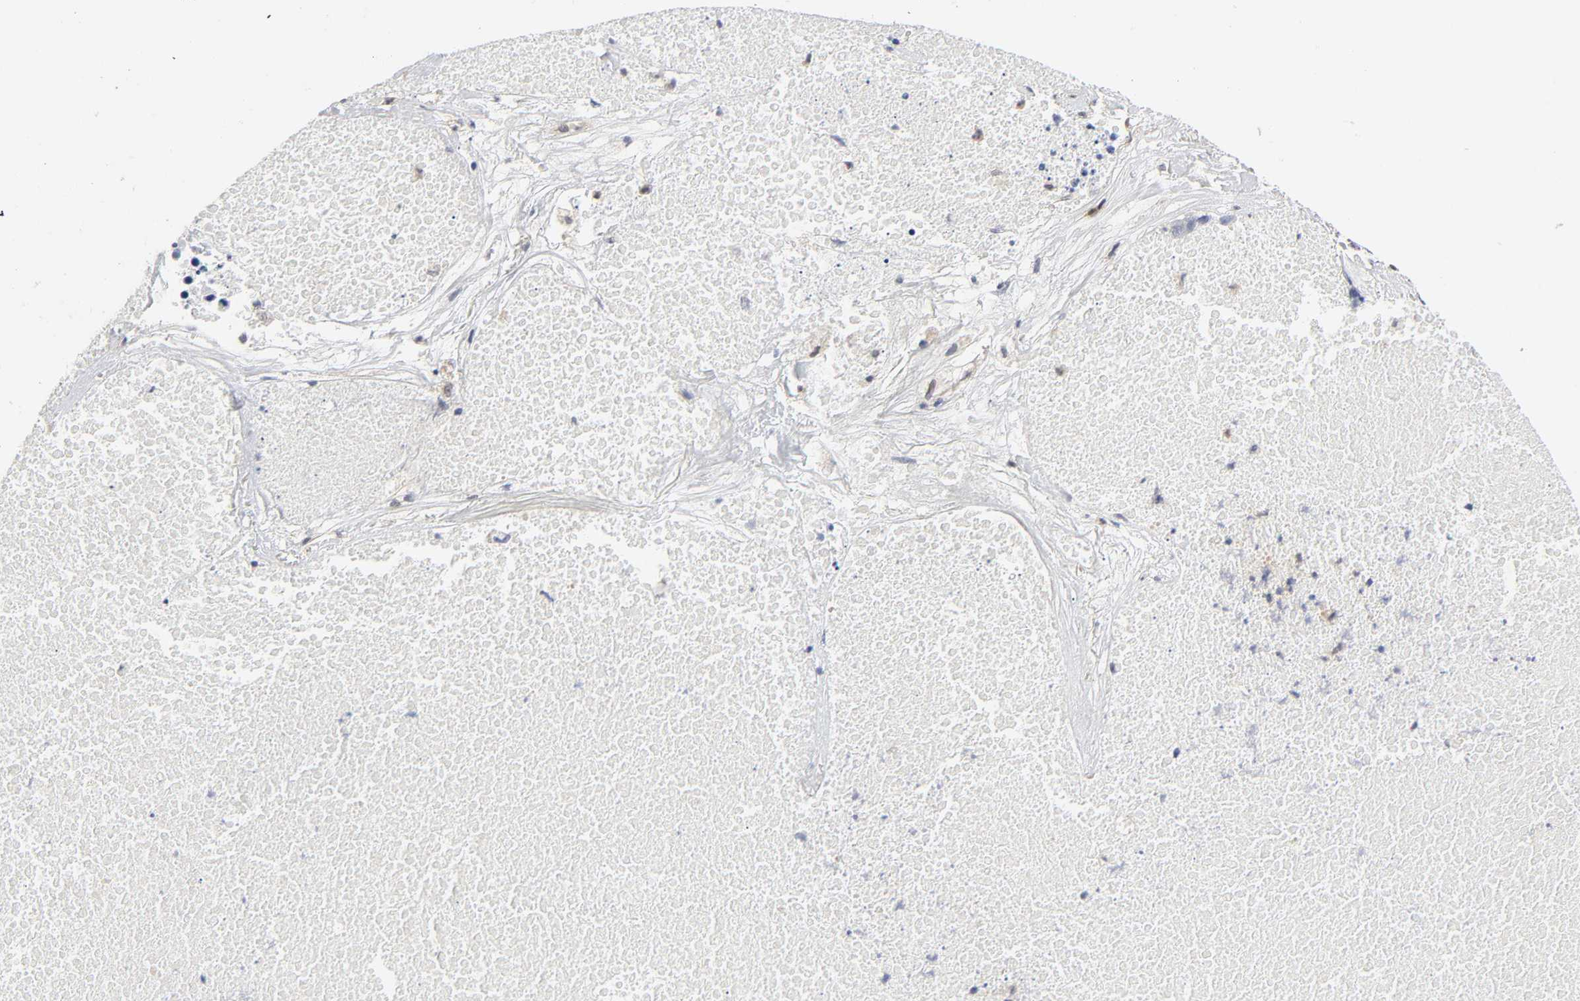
{"staining": {"intensity": "negative", "quantity": "none", "location": "none"}, "tissue": "lung cancer", "cell_type": "Tumor cells", "image_type": "cancer", "snomed": [{"axis": "morphology", "description": "Neoplasm, malignant, NOS"}, {"axis": "topography", "description": "Lung"}], "caption": "DAB immunohistochemical staining of human lung malignant neoplasm shows no significant positivity in tumor cells. The staining was performed using DAB to visualize the protein expression in brown, while the nuclei were stained in blue with hematoxylin (Magnification: 20x).", "gene": "PTEN", "patient": {"sex": "female", "age": 75}}